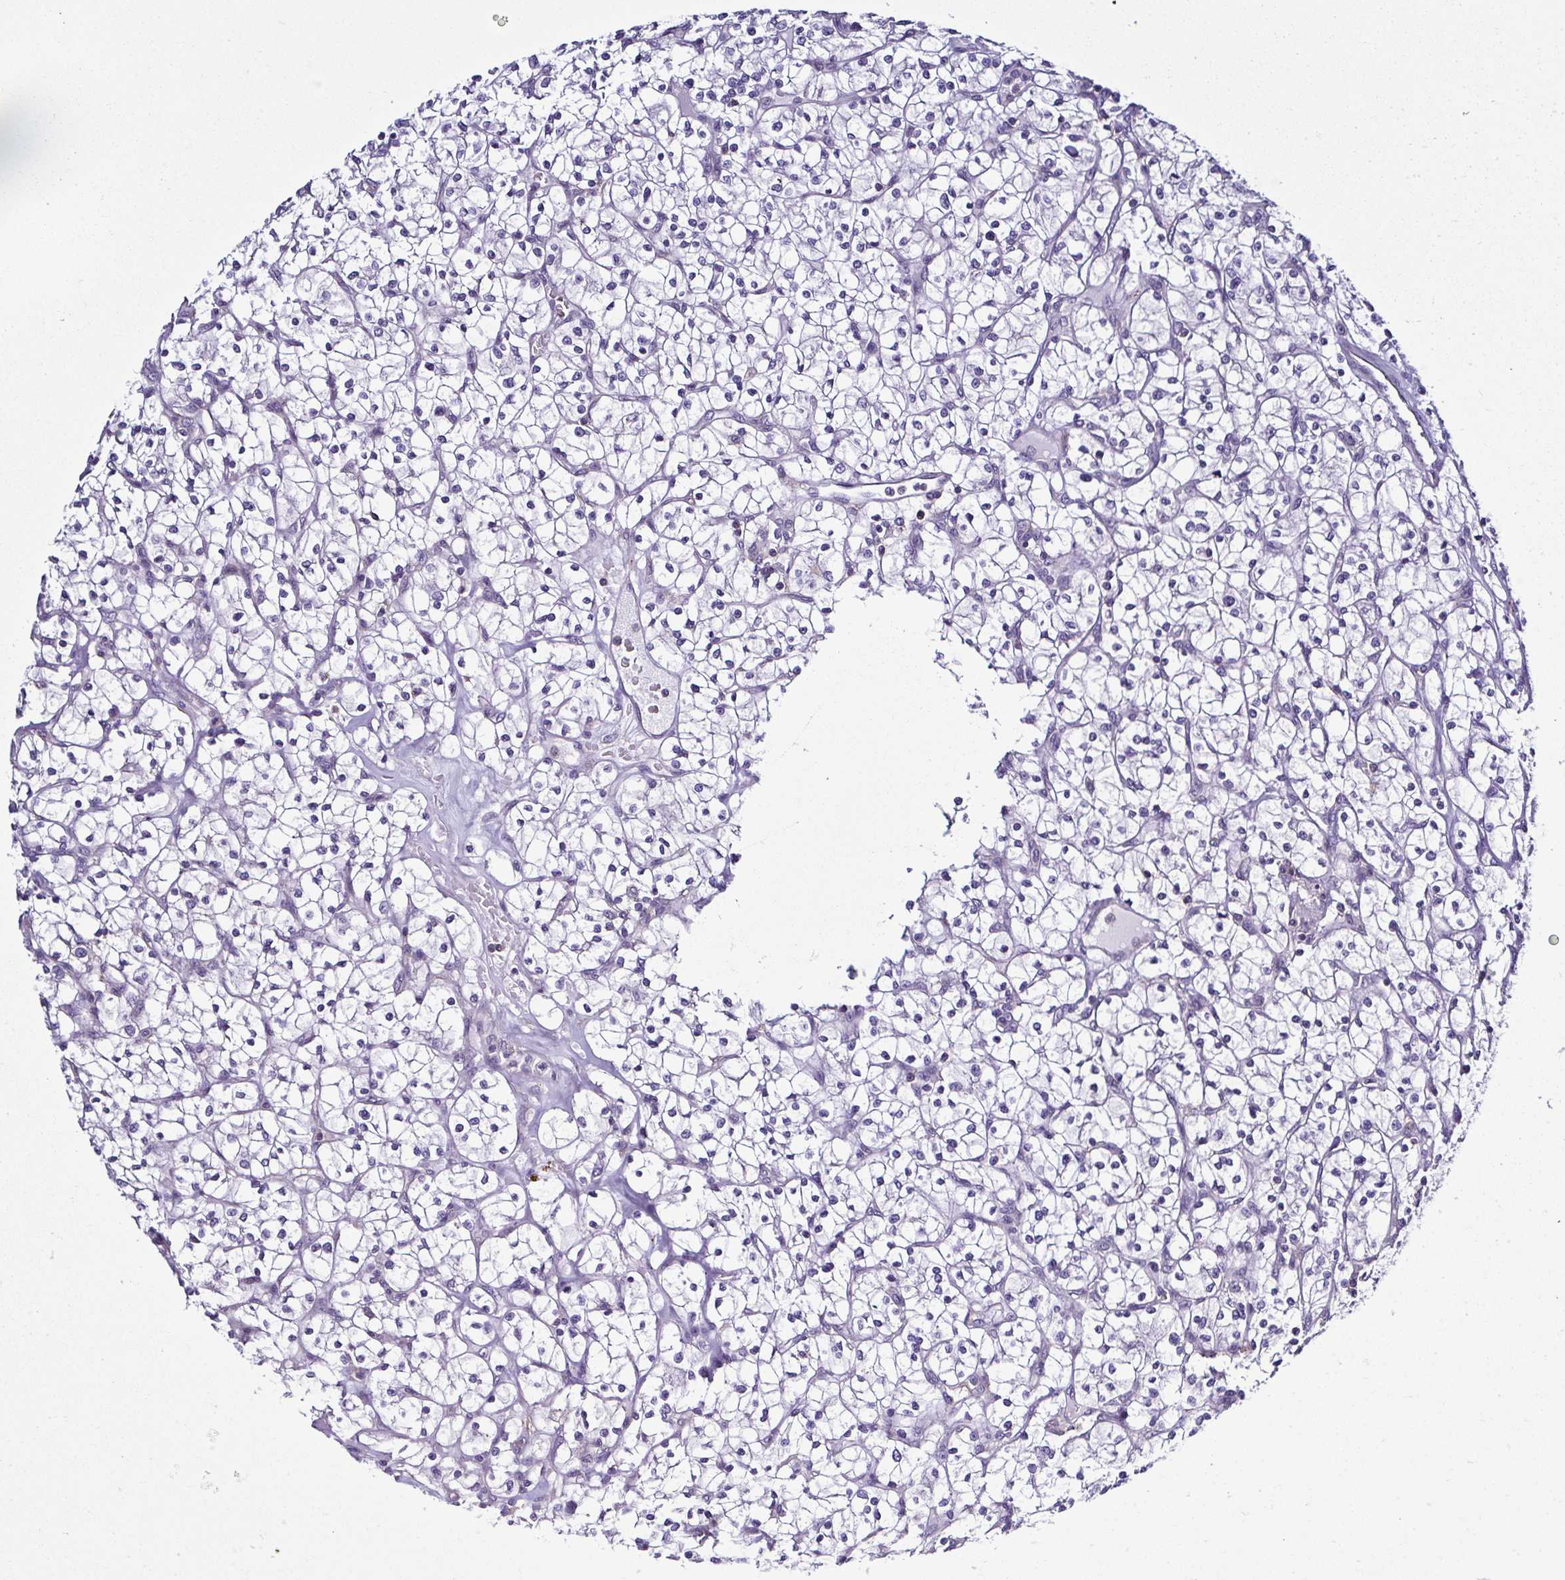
{"staining": {"intensity": "negative", "quantity": "none", "location": "none"}, "tissue": "renal cancer", "cell_type": "Tumor cells", "image_type": "cancer", "snomed": [{"axis": "morphology", "description": "Adenocarcinoma, NOS"}, {"axis": "topography", "description": "Kidney"}], "caption": "The immunohistochemistry (IHC) micrograph has no significant positivity in tumor cells of renal adenocarcinoma tissue. (DAB immunohistochemistry visualized using brightfield microscopy, high magnification).", "gene": "TNNT2", "patient": {"sex": "female", "age": 64}}